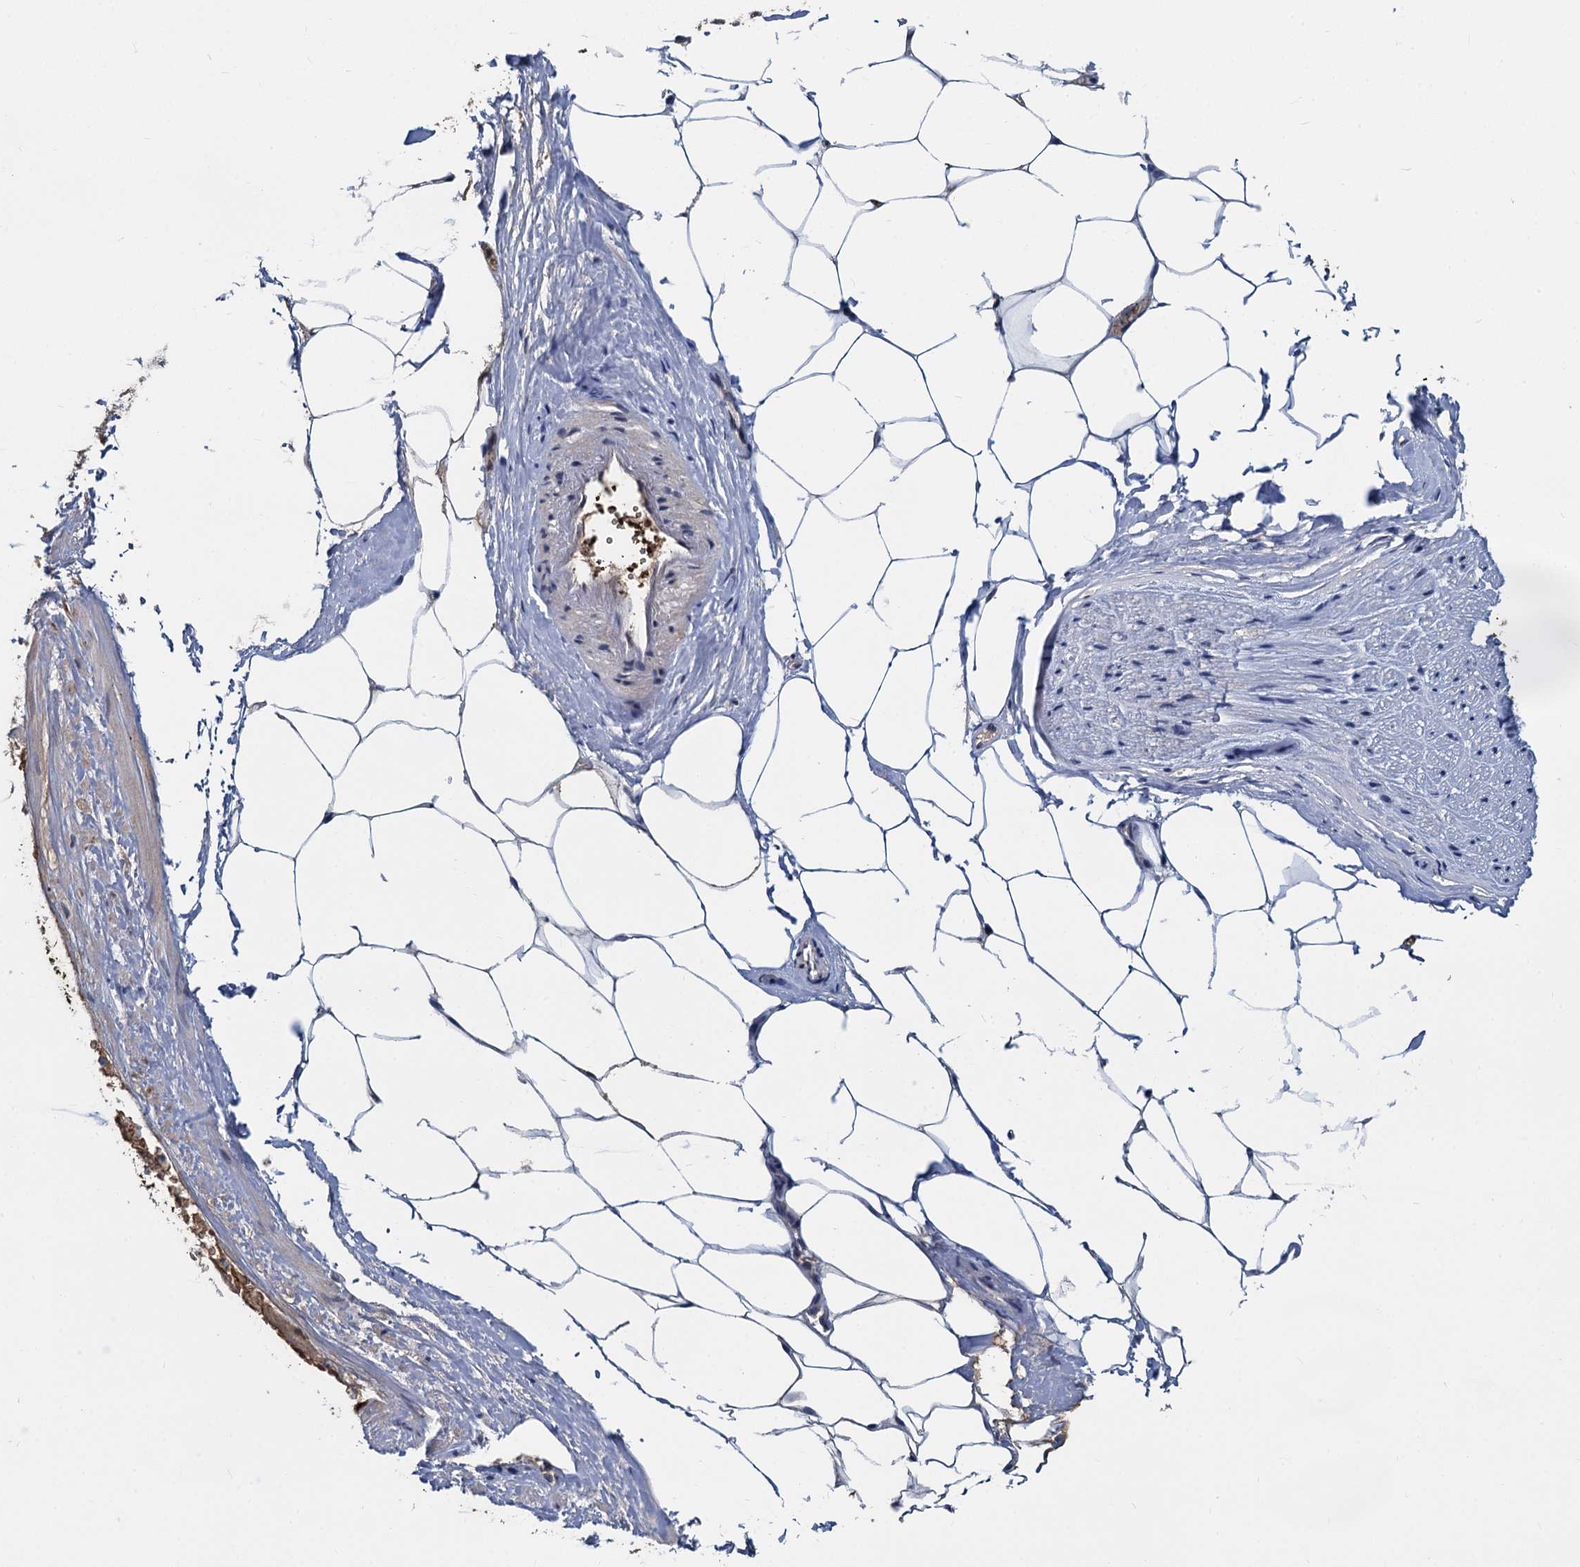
{"staining": {"intensity": "weak", "quantity": "<25%", "location": "nuclear"}, "tissue": "adipose tissue", "cell_type": "Adipocytes", "image_type": "normal", "snomed": [{"axis": "morphology", "description": "Normal tissue, NOS"}, {"axis": "morphology", "description": "Adenocarcinoma, Low grade"}, {"axis": "topography", "description": "Prostate"}, {"axis": "topography", "description": "Peripheral nerve tissue"}], "caption": "Adipocytes show no significant protein positivity in normal adipose tissue.", "gene": "FANCI", "patient": {"sex": "male", "age": 63}}